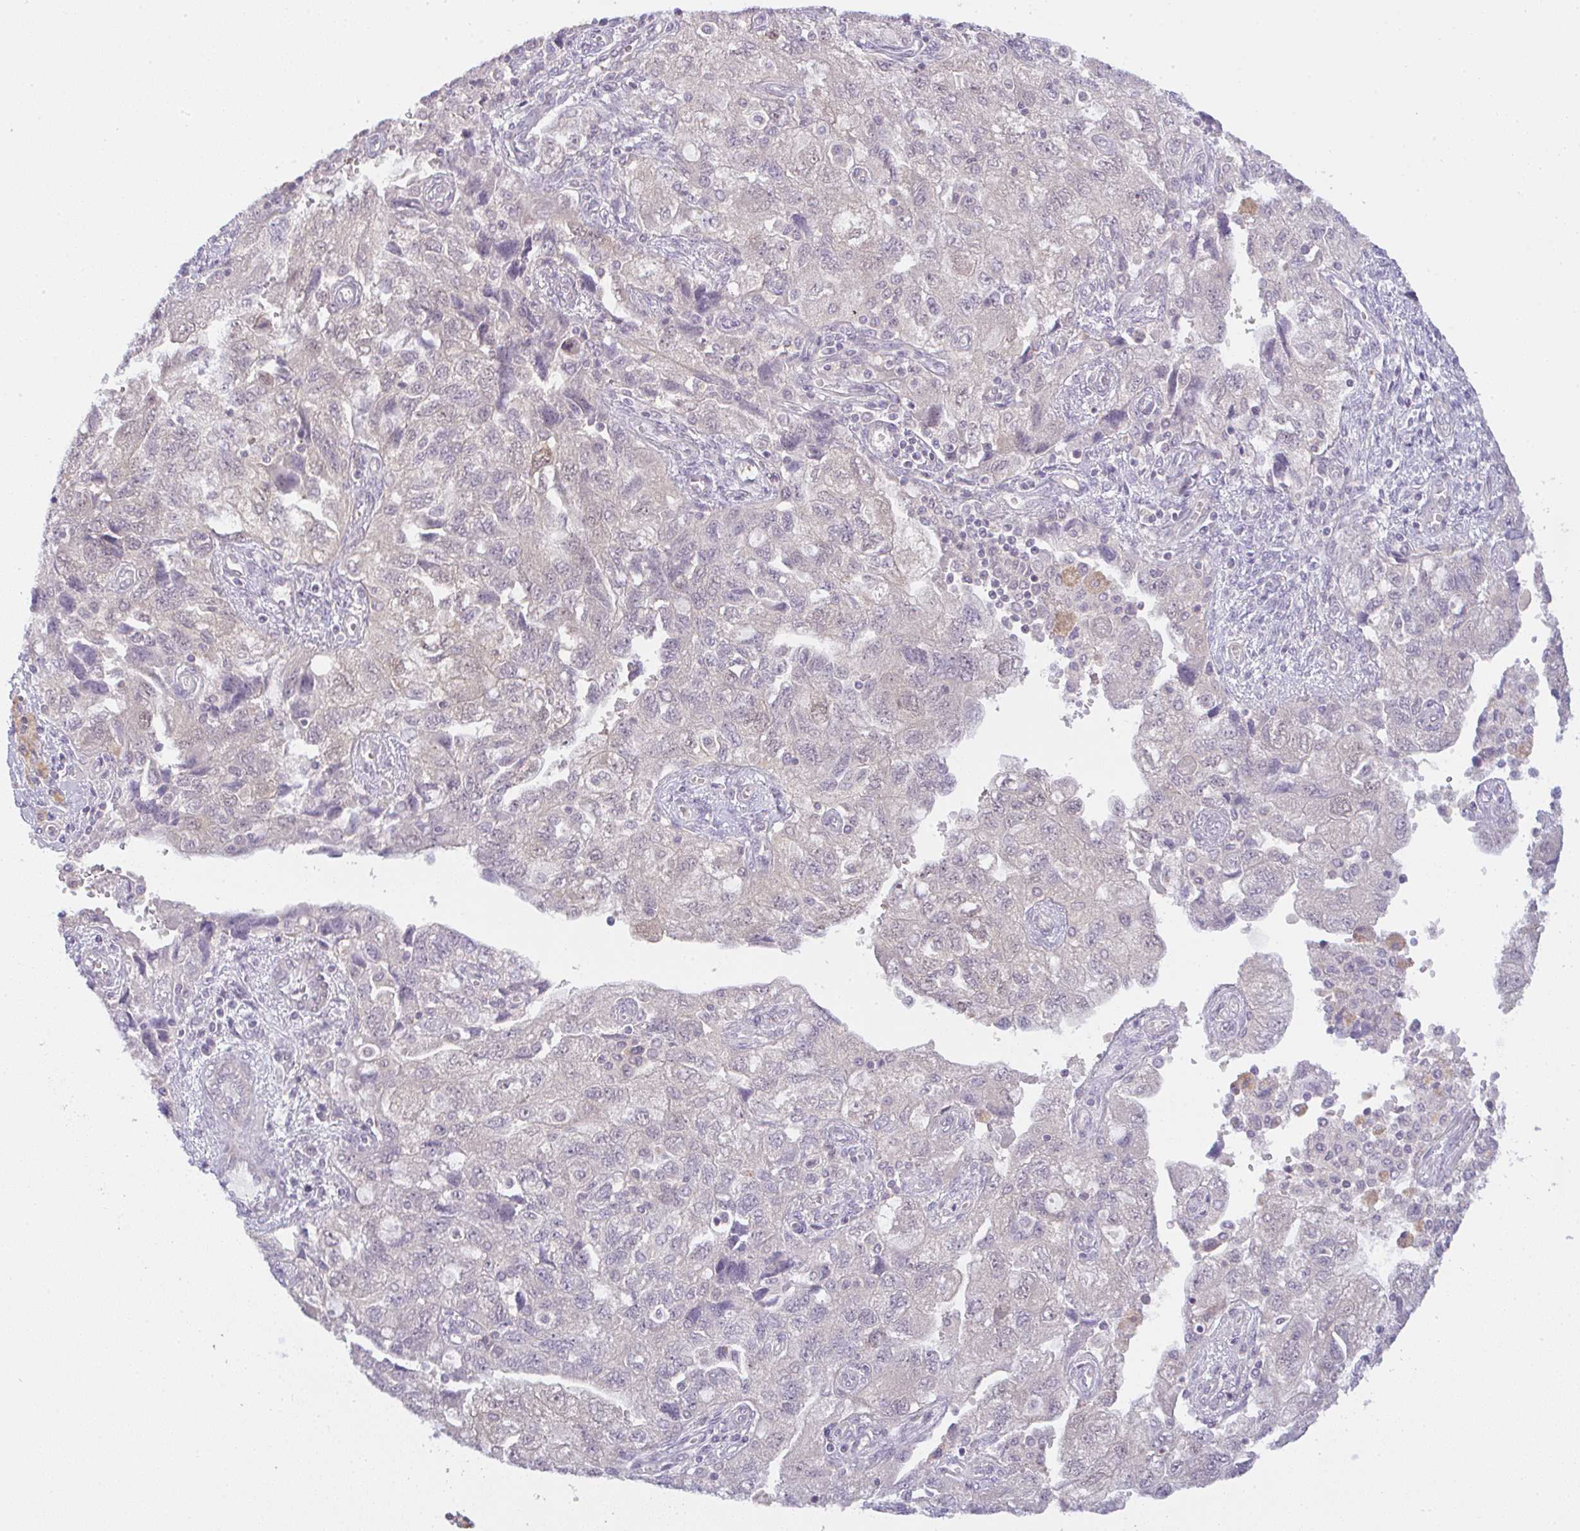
{"staining": {"intensity": "weak", "quantity": "25%-75%", "location": "cytoplasmic/membranous,nuclear"}, "tissue": "ovarian cancer", "cell_type": "Tumor cells", "image_type": "cancer", "snomed": [{"axis": "morphology", "description": "Carcinoma, NOS"}, {"axis": "morphology", "description": "Cystadenocarcinoma, serous, NOS"}, {"axis": "topography", "description": "Ovary"}], "caption": "Protein staining by immunohistochemistry (IHC) demonstrates weak cytoplasmic/membranous and nuclear staining in about 25%-75% of tumor cells in ovarian serous cystadenocarcinoma.", "gene": "CSE1L", "patient": {"sex": "female", "age": 69}}